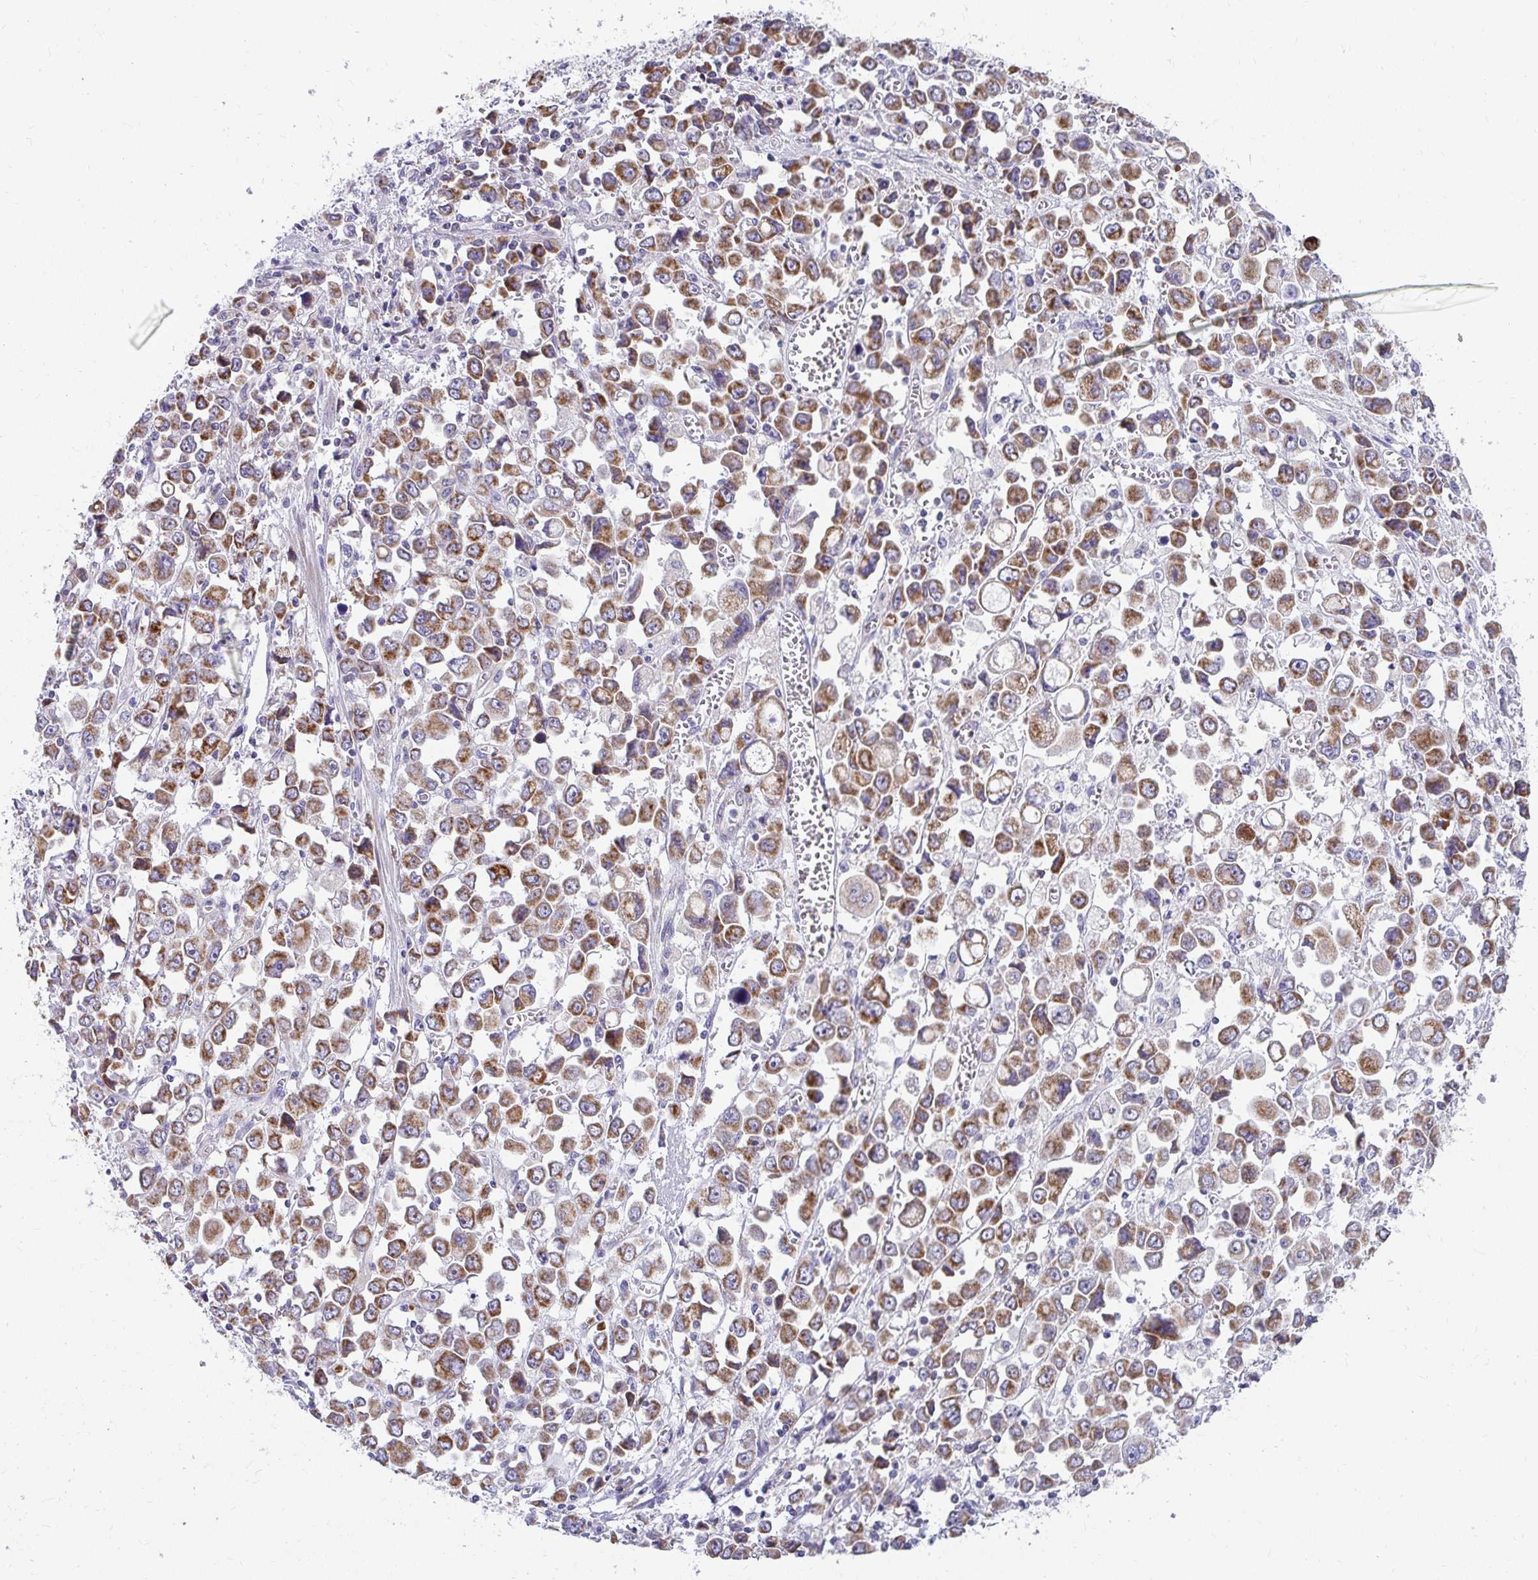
{"staining": {"intensity": "strong", "quantity": "25%-75%", "location": "cytoplasmic/membranous"}, "tissue": "stomach cancer", "cell_type": "Tumor cells", "image_type": "cancer", "snomed": [{"axis": "morphology", "description": "Adenocarcinoma, NOS"}, {"axis": "topography", "description": "Stomach, upper"}], "caption": "Immunohistochemical staining of human stomach cancer (adenocarcinoma) reveals high levels of strong cytoplasmic/membranous protein expression in about 25%-75% of tumor cells.", "gene": "EXOC5", "patient": {"sex": "male", "age": 70}}